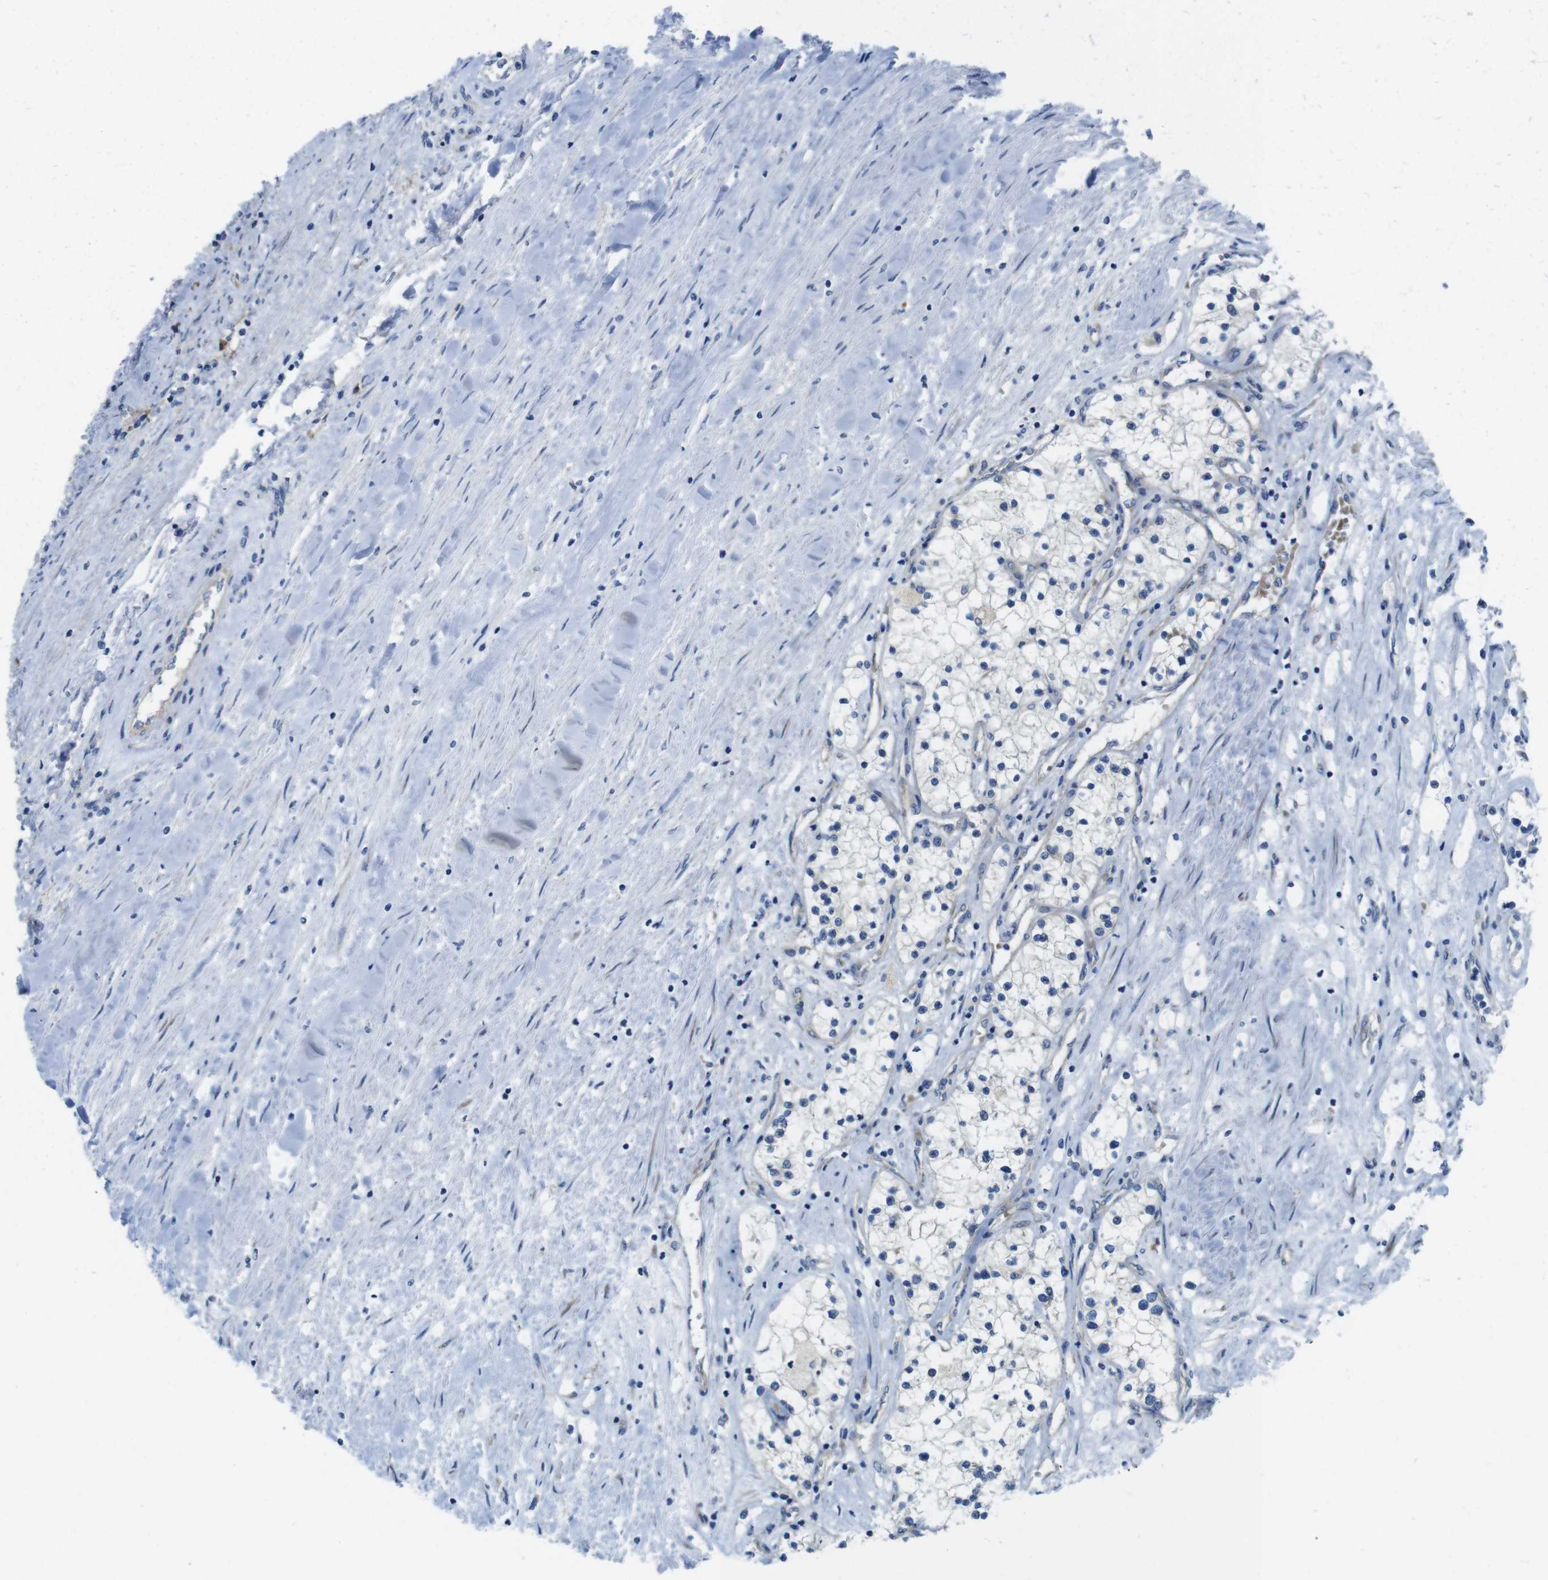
{"staining": {"intensity": "negative", "quantity": "none", "location": "none"}, "tissue": "renal cancer", "cell_type": "Tumor cells", "image_type": "cancer", "snomed": [{"axis": "morphology", "description": "Adenocarcinoma, NOS"}, {"axis": "topography", "description": "Kidney"}], "caption": "Immunohistochemistry (IHC) of renal cancer (adenocarcinoma) shows no staining in tumor cells. Nuclei are stained in blue.", "gene": "TMEM234", "patient": {"sex": "male", "age": 68}}